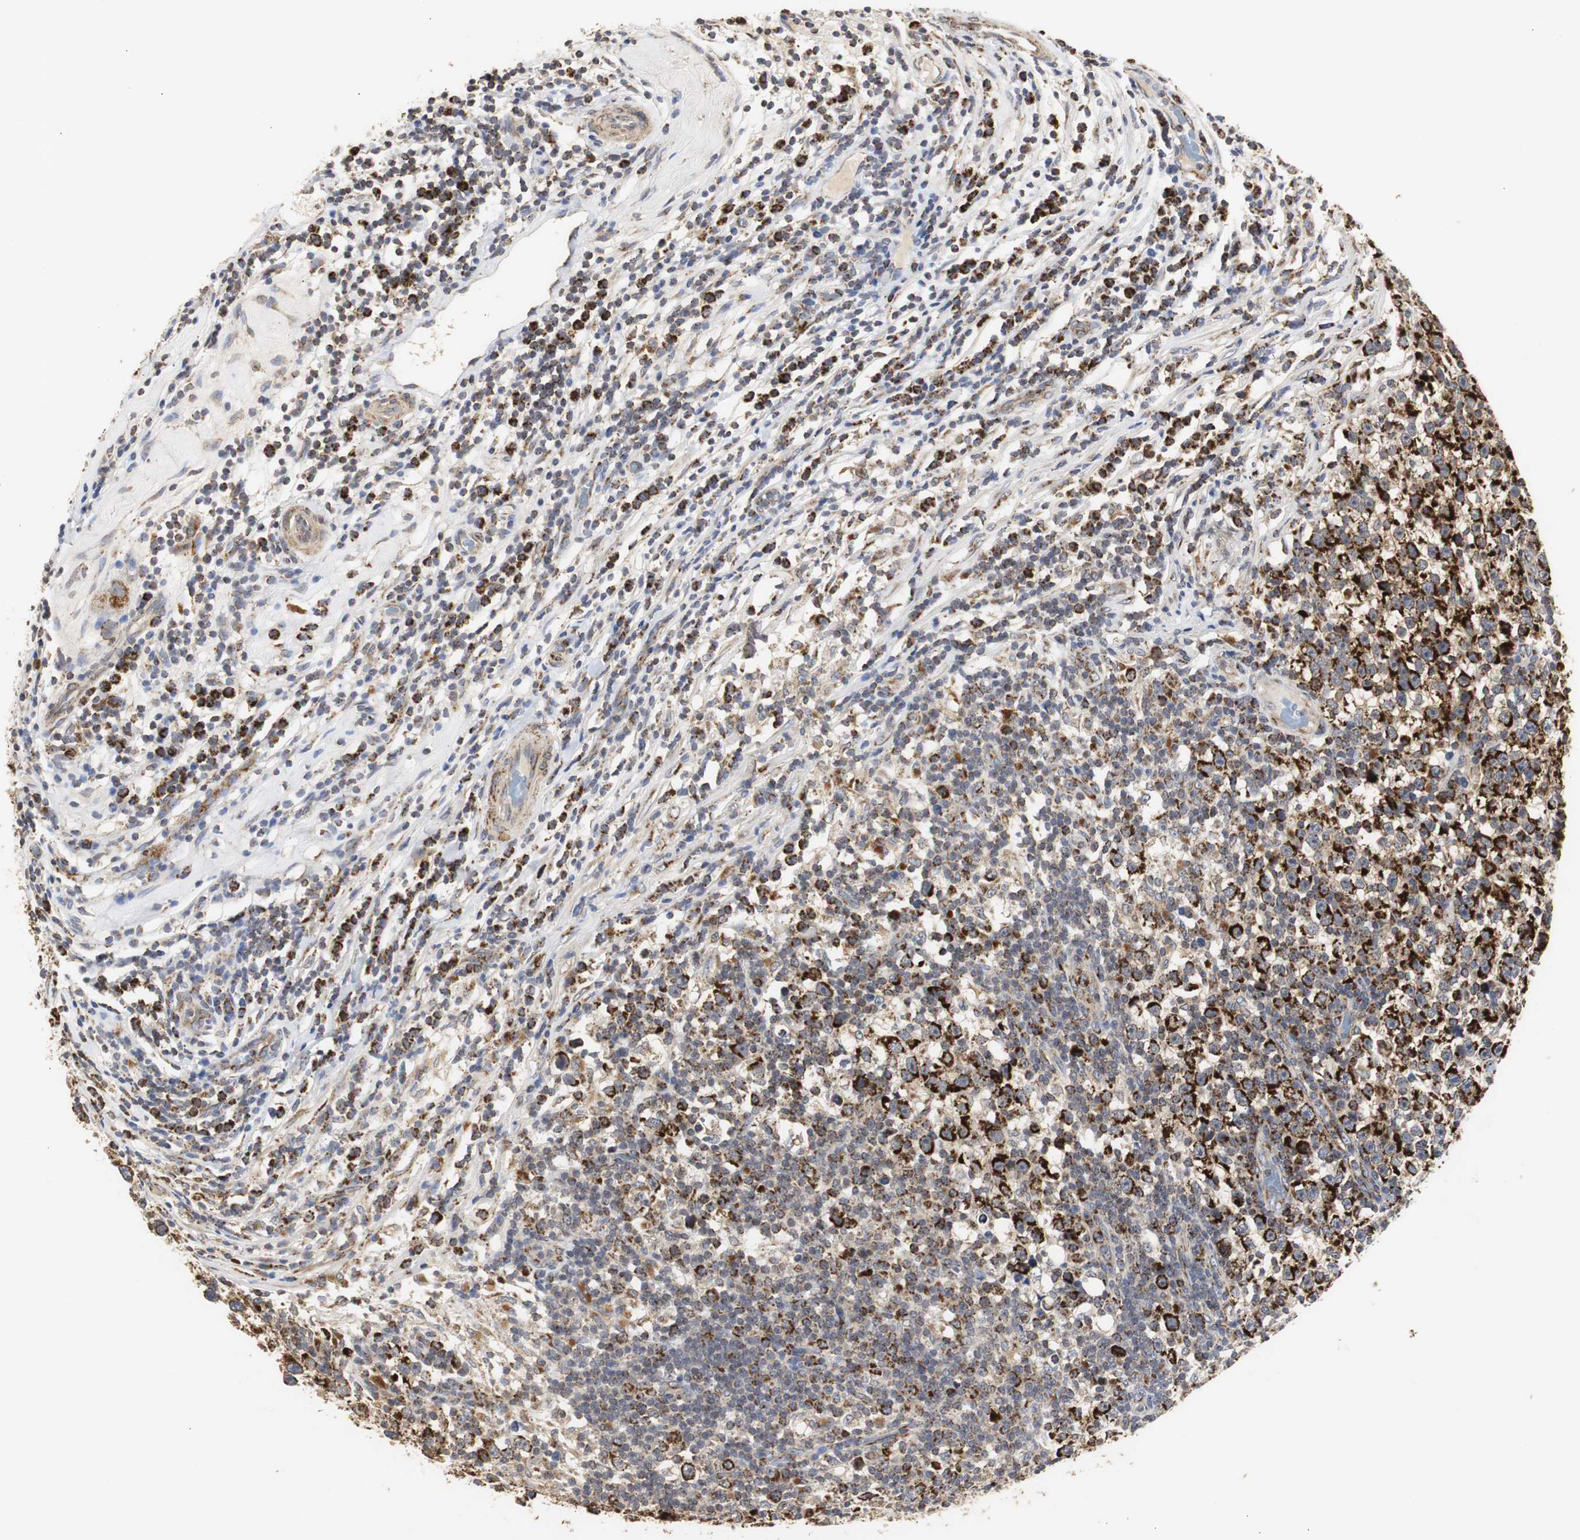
{"staining": {"intensity": "strong", "quantity": ">75%", "location": "cytoplasmic/membranous"}, "tissue": "testis cancer", "cell_type": "Tumor cells", "image_type": "cancer", "snomed": [{"axis": "morphology", "description": "Seminoma, NOS"}, {"axis": "topography", "description": "Testis"}], "caption": "A histopathology image of testis cancer stained for a protein reveals strong cytoplasmic/membranous brown staining in tumor cells.", "gene": "HSD17B10", "patient": {"sex": "male", "age": 43}}